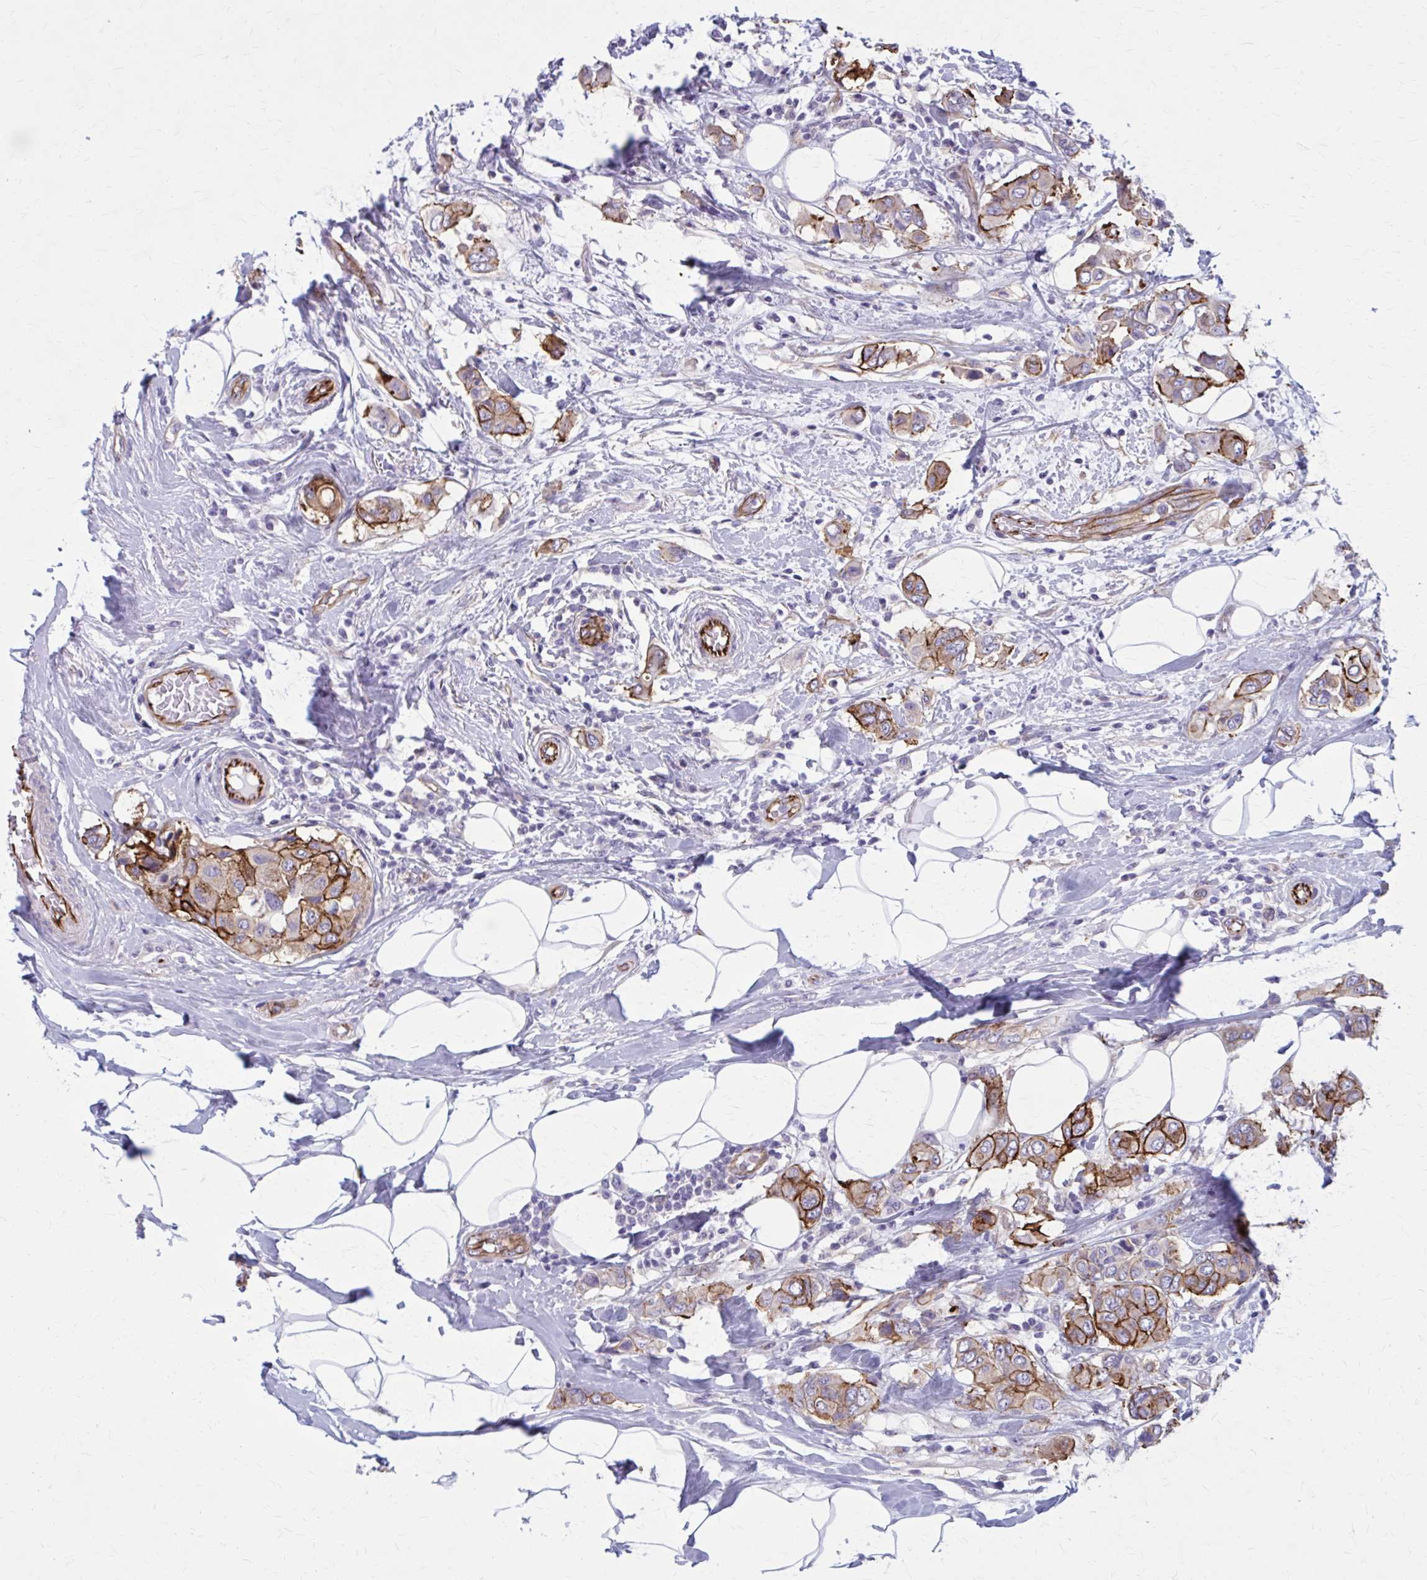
{"staining": {"intensity": "strong", "quantity": ">75%", "location": "cytoplasmic/membranous"}, "tissue": "breast cancer", "cell_type": "Tumor cells", "image_type": "cancer", "snomed": [{"axis": "morphology", "description": "Lobular carcinoma"}, {"axis": "topography", "description": "Breast"}], "caption": "The histopathology image exhibits immunohistochemical staining of lobular carcinoma (breast). There is strong cytoplasmic/membranous expression is appreciated in approximately >75% of tumor cells. (Brightfield microscopy of DAB IHC at high magnification).", "gene": "ZDHHC7", "patient": {"sex": "female", "age": 51}}